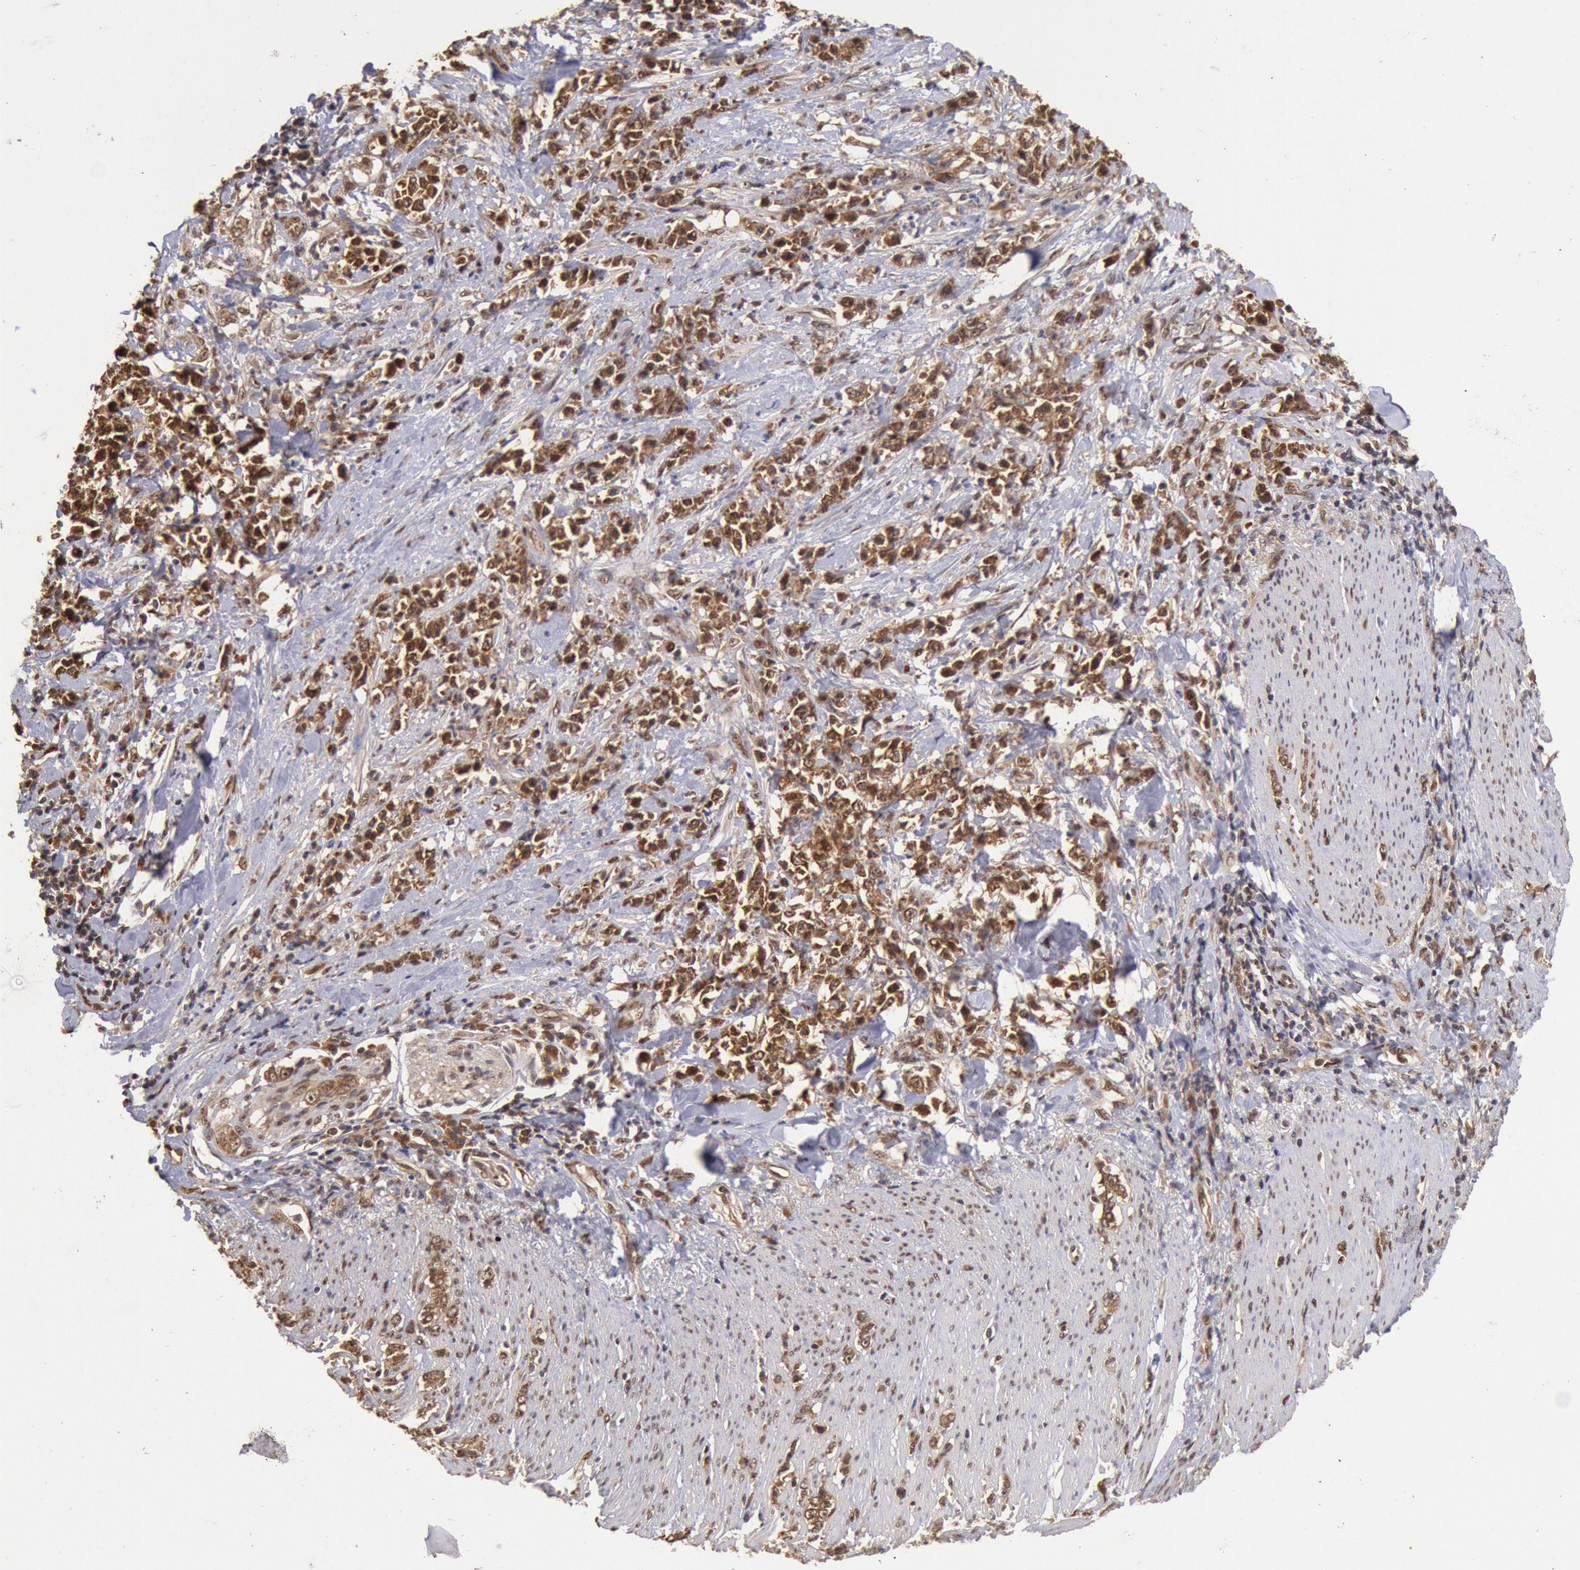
{"staining": {"intensity": "moderate", "quantity": ">75%", "location": "cytoplasmic/membranous"}, "tissue": "stomach cancer", "cell_type": "Tumor cells", "image_type": "cancer", "snomed": [{"axis": "morphology", "description": "Adenocarcinoma, NOS"}, {"axis": "topography", "description": "Stomach, lower"}], "caption": "The photomicrograph shows immunohistochemical staining of stomach adenocarcinoma. There is moderate cytoplasmic/membranous staining is identified in approximately >75% of tumor cells. The staining is performed using DAB (3,3'-diaminobenzidine) brown chromogen to label protein expression. The nuclei are counter-stained blue using hematoxylin.", "gene": "STX17", "patient": {"sex": "male", "age": 88}}